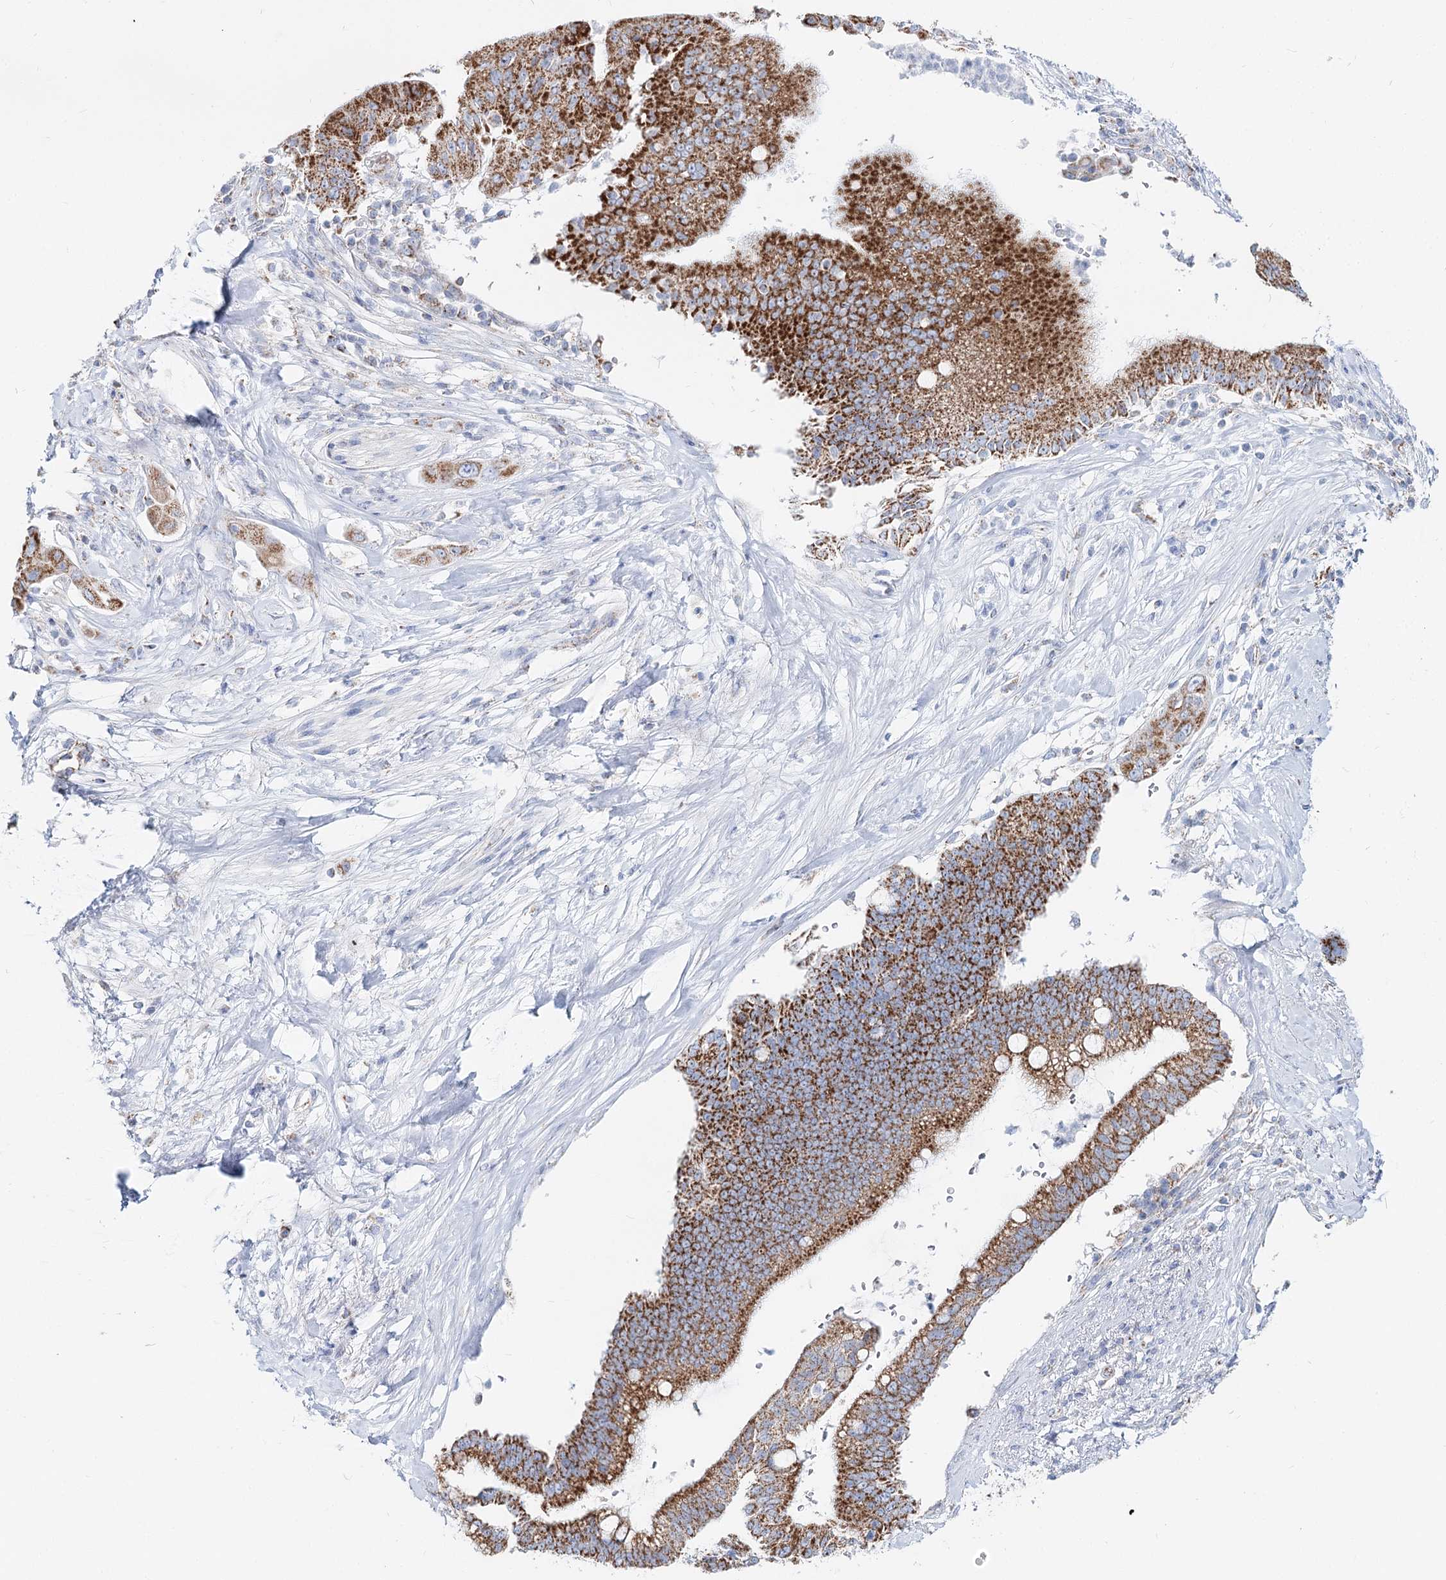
{"staining": {"intensity": "strong", "quantity": ">75%", "location": "cytoplasmic/membranous"}, "tissue": "pancreatic cancer", "cell_type": "Tumor cells", "image_type": "cancer", "snomed": [{"axis": "morphology", "description": "Adenocarcinoma, NOS"}, {"axis": "topography", "description": "Pancreas"}], "caption": "DAB immunohistochemical staining of adenocarcinoma (pancreatic) displays strong cytoplasmic/membranous protein staining in approximately >75% of tumor cells.", "gene": "MCCC2", "patient": {"sex": "male", "age": 68}}